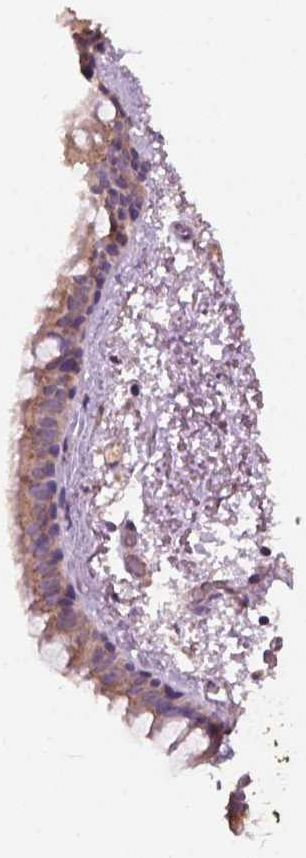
{"staining": {"intensity": "moderate", "quantity": ">75%", "location": "cytoplasmic/membranous"}, "tissue": "bronchus", "cell_type": "Respiratory epithelial cells", "image_type": "normal", "snomed": [{"axis": "morphology", "description": "Normal tissue, NOS"}, {"axis": "topography", "description": "Bronchus"}], "caption": "Moderate cytoplasmic/membranous protein staining is present in approximately >75% of respiratory epithelial cells in bronchus. Ihc stains the protein in brown and the nuclei are stained blue.", "gene": "CHPT1", "patient": {"sex": "female", "age": 61}}